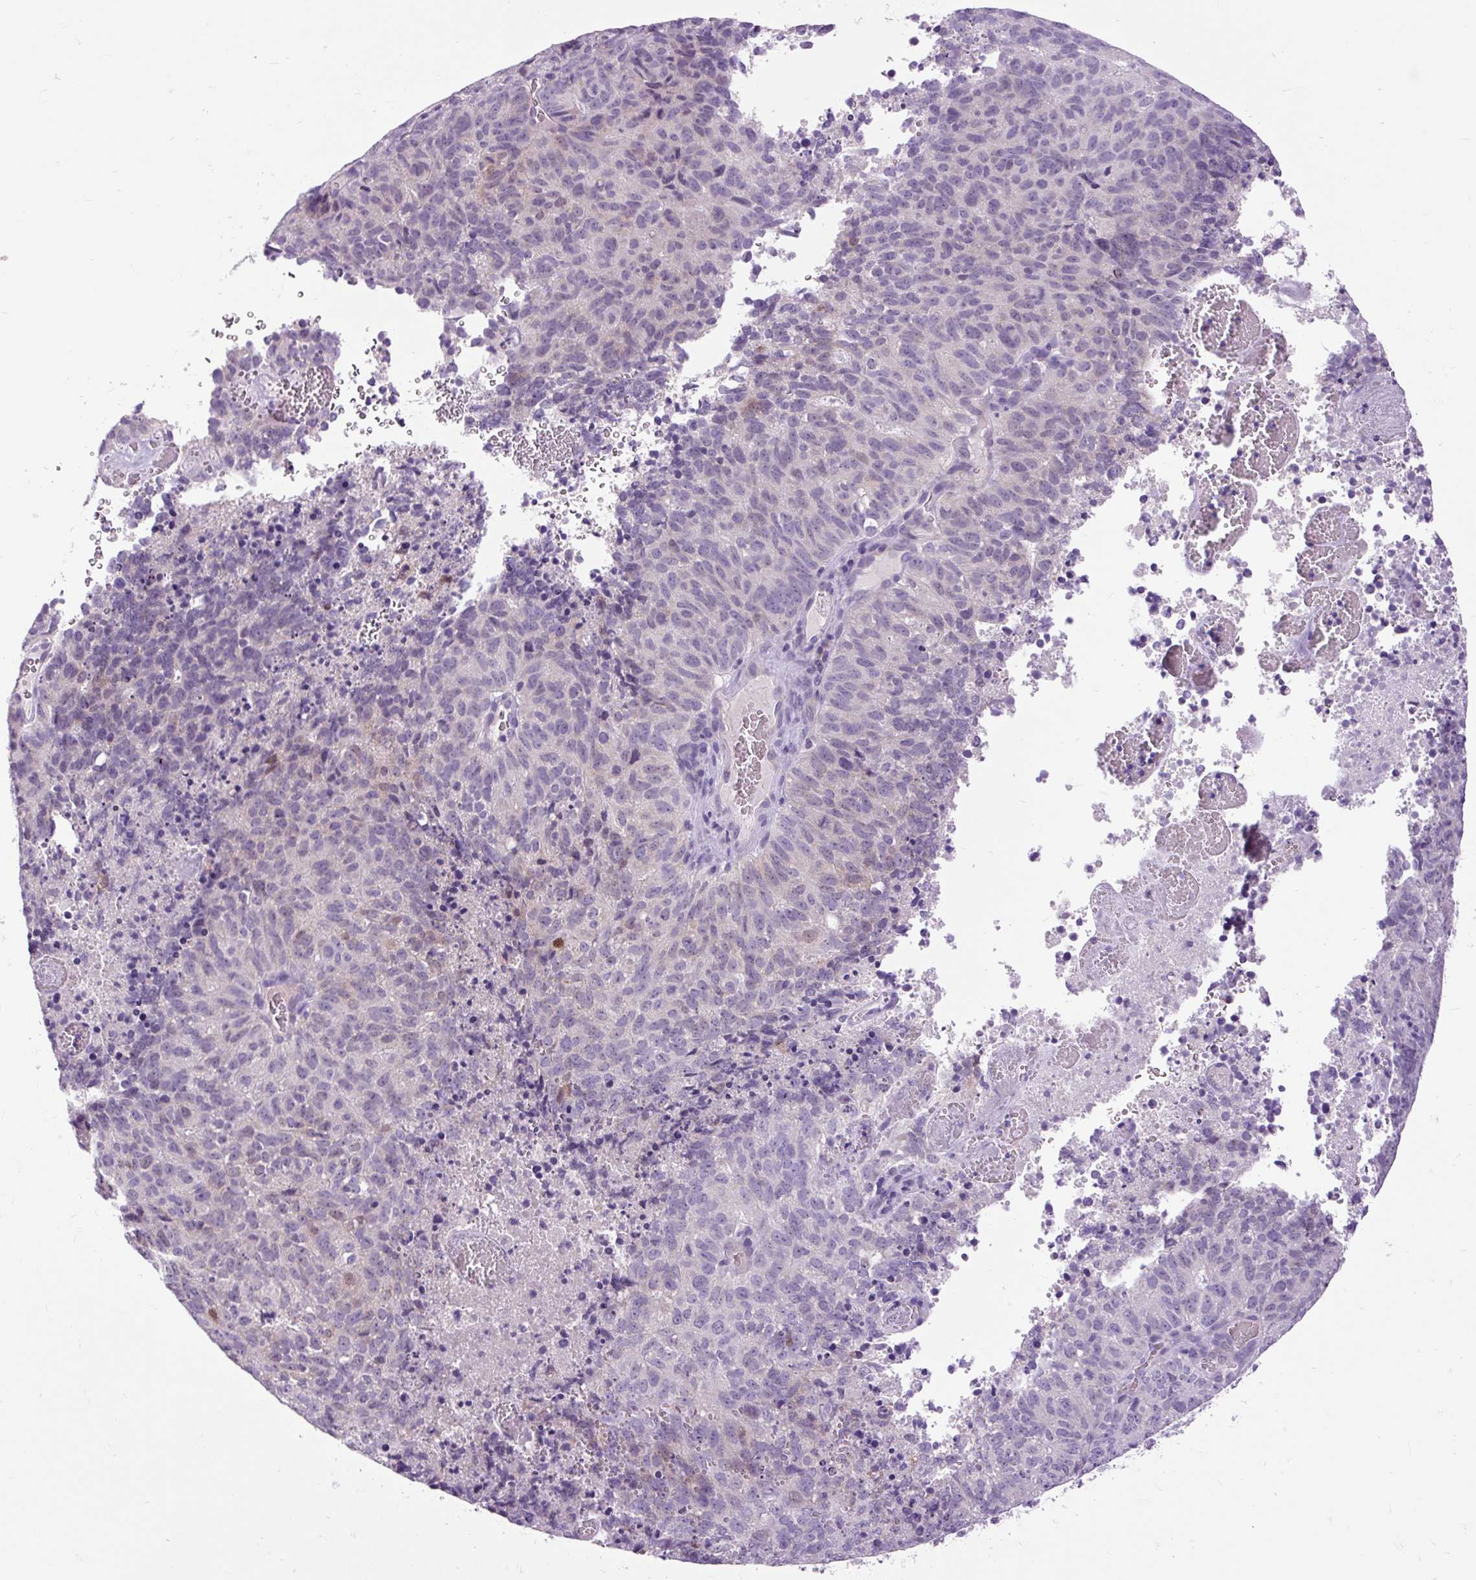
{"staining": {"intensity": "negative", "quantity": "none", "location": "none"}, "tissue": "cervical cancer", "cell_type": "Tumor cells", "image_type": "cancer", "snomed": [{"axis": "morphology", "description": "Adenocarcinoma, NOS"}, {"axis": "topography", "description": "Cervix"}], "caption": "A high-resolution photomicrograph shows immunohistochemistry (IHC) staining of adenocarcinoma (cervical), which displays no significant positivity in tumor cells.", "gene": "FABP7", "patient": {"sex": "female", "age": 38}}